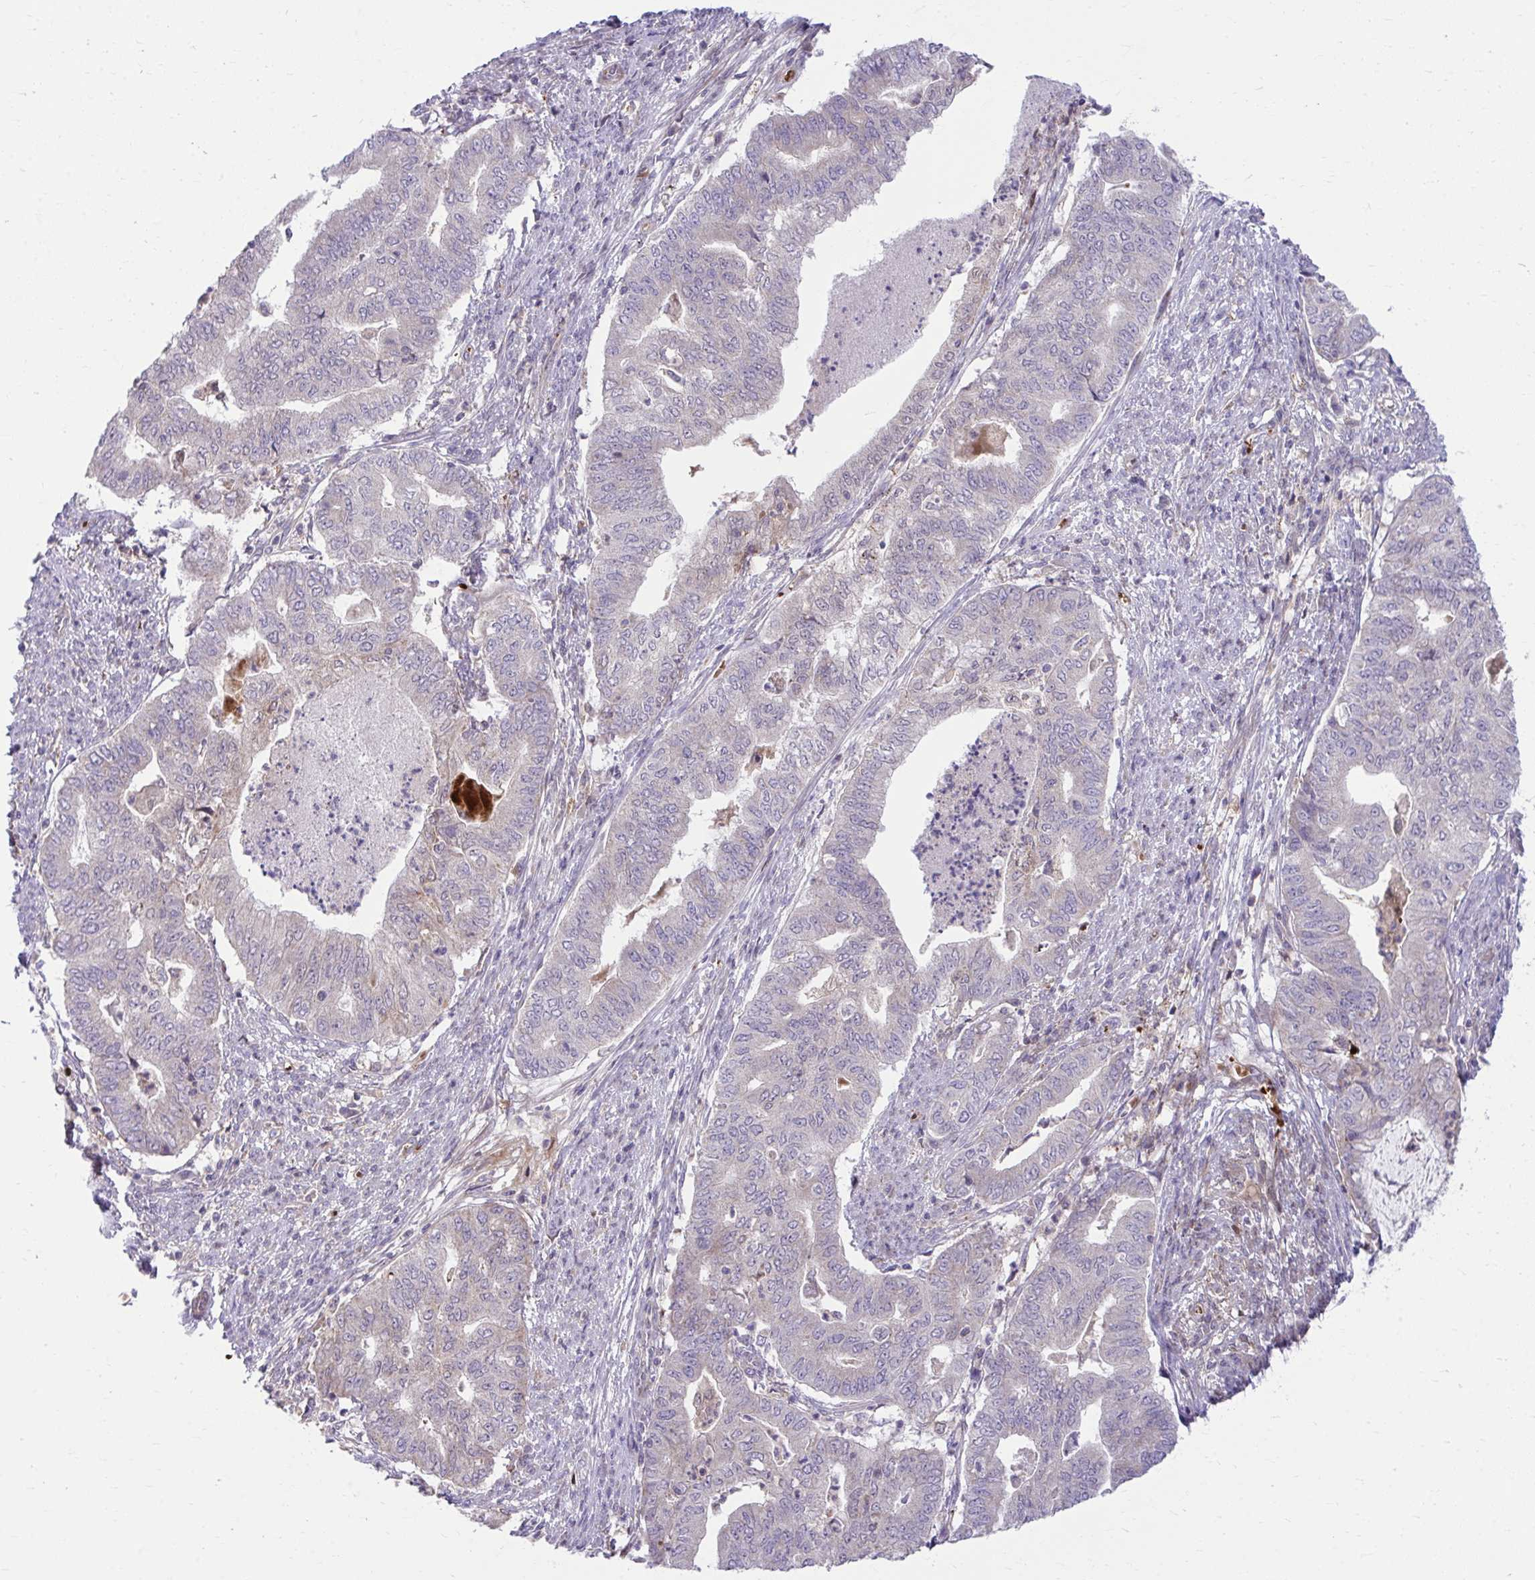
{"staining": {"intensity": "negative", "quantity": "none", "location": "none"}, "tissue": "endometrial cancer", "cell_type": "Tumor cells", "image_type": "cancer", "snomed": [{"axis": "morphology", "description": "Adenocarcinoma, NOS"}, {"axis": "topography", "description": "Endometrium"}], "caption": "Micrograph shows no significant protein expression in tumor cells of endometrial cancer.", "gene": "C16orf54", "patient": {"sex": "female", "age": 79}}